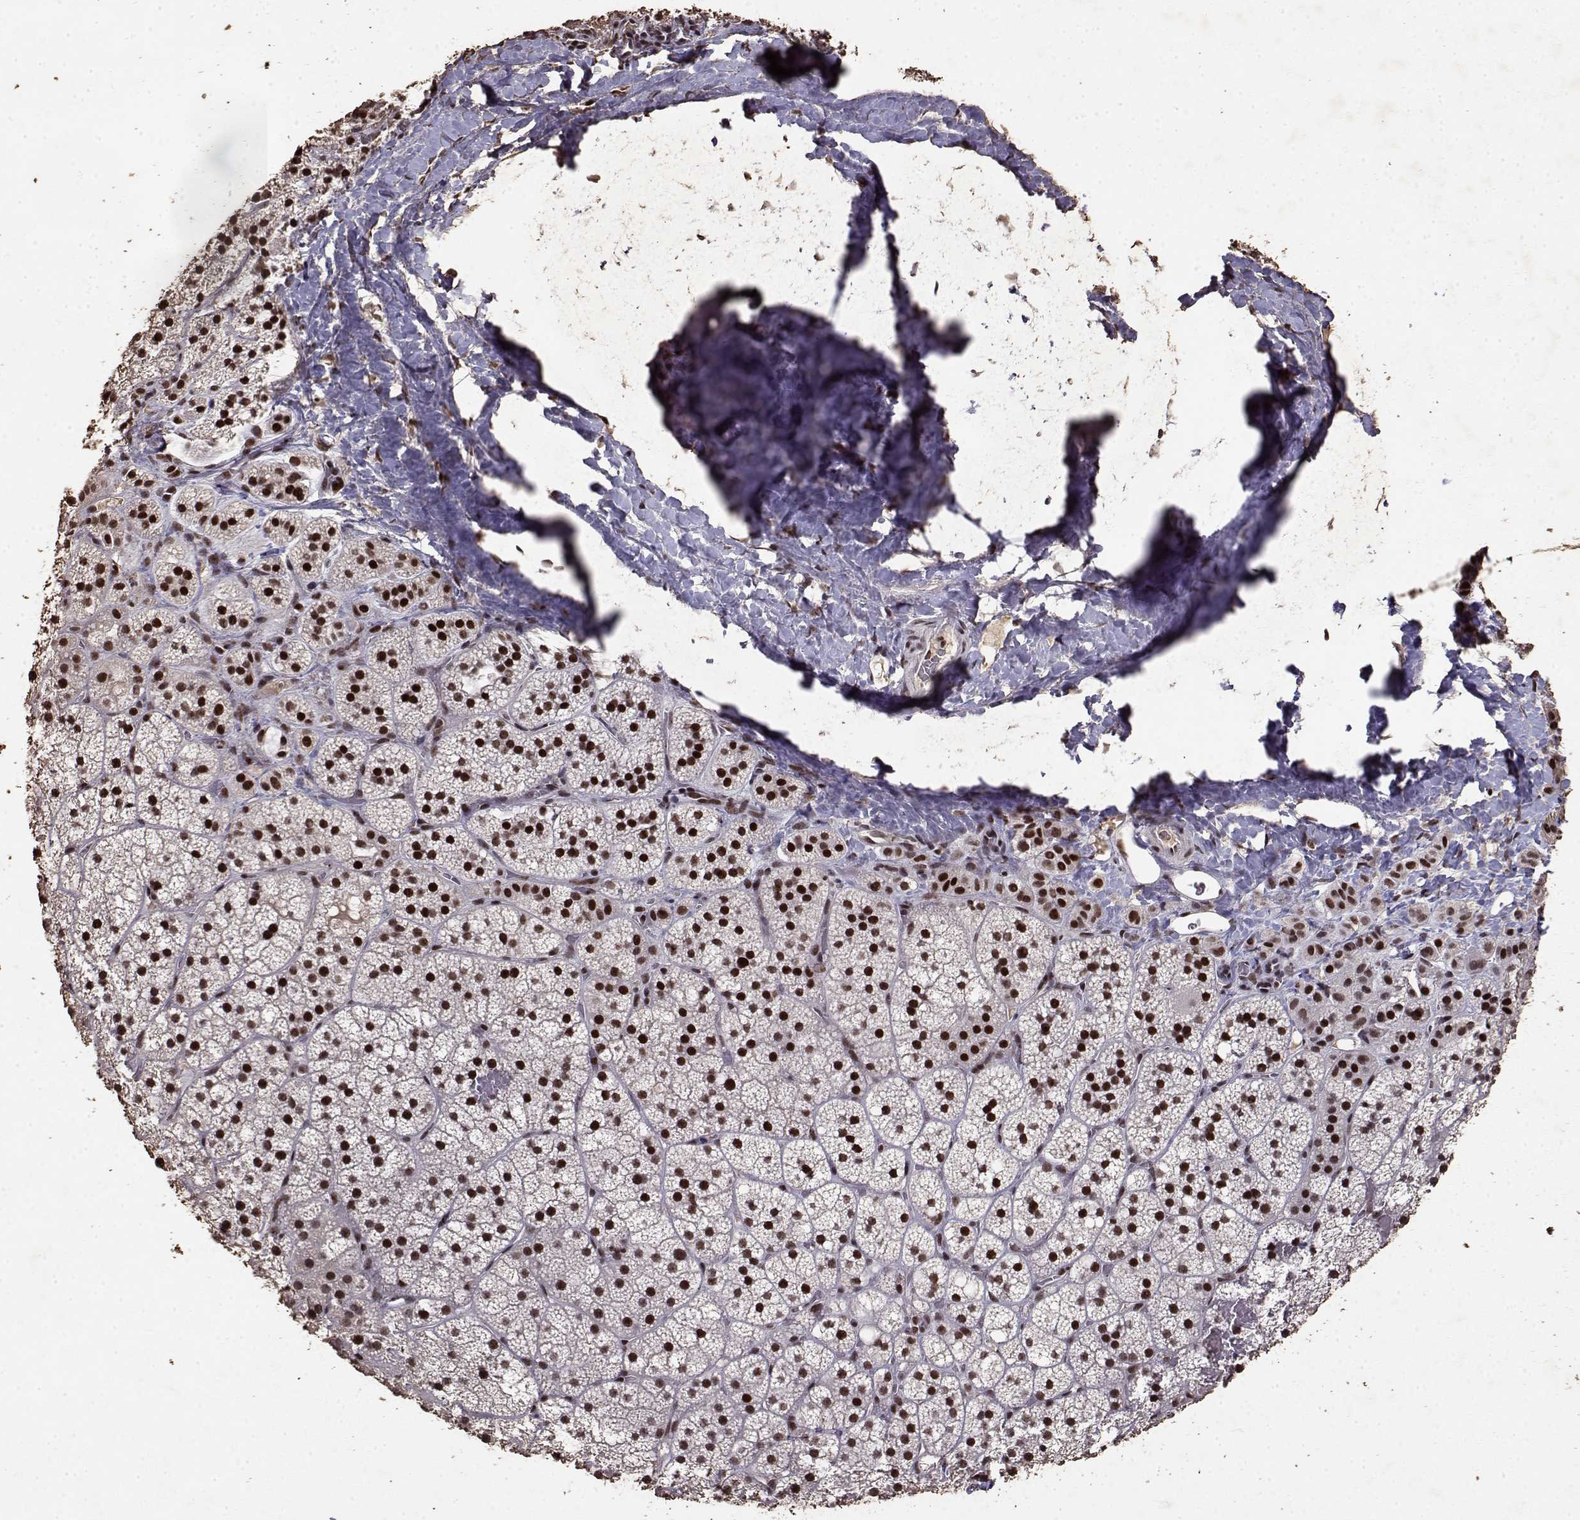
{"staining": {"intensity": "strong", "quantity": ">75%", "location": "nuclear"}, "tissue": "adrenal gland", "cell_type": "Glandular cells", "image_type": "normal", "snomed": [{"axis": "morphology", "description": "Normal tissue, NOS"}, {"axis": "topography", "description": "Adrenal gland"}], "caption": "Immunohistochemical staining of unremarkable human adrenal gland reveals strong nuclear protein staining in about >75% of glandular cells. The protein of interest is stained brown, and the nuclei are stained in blue (DAB IHC with brightfield microscopy, high magnification).", "gene": "TOE1", "patient": {"sex": "male", "age": 53}}